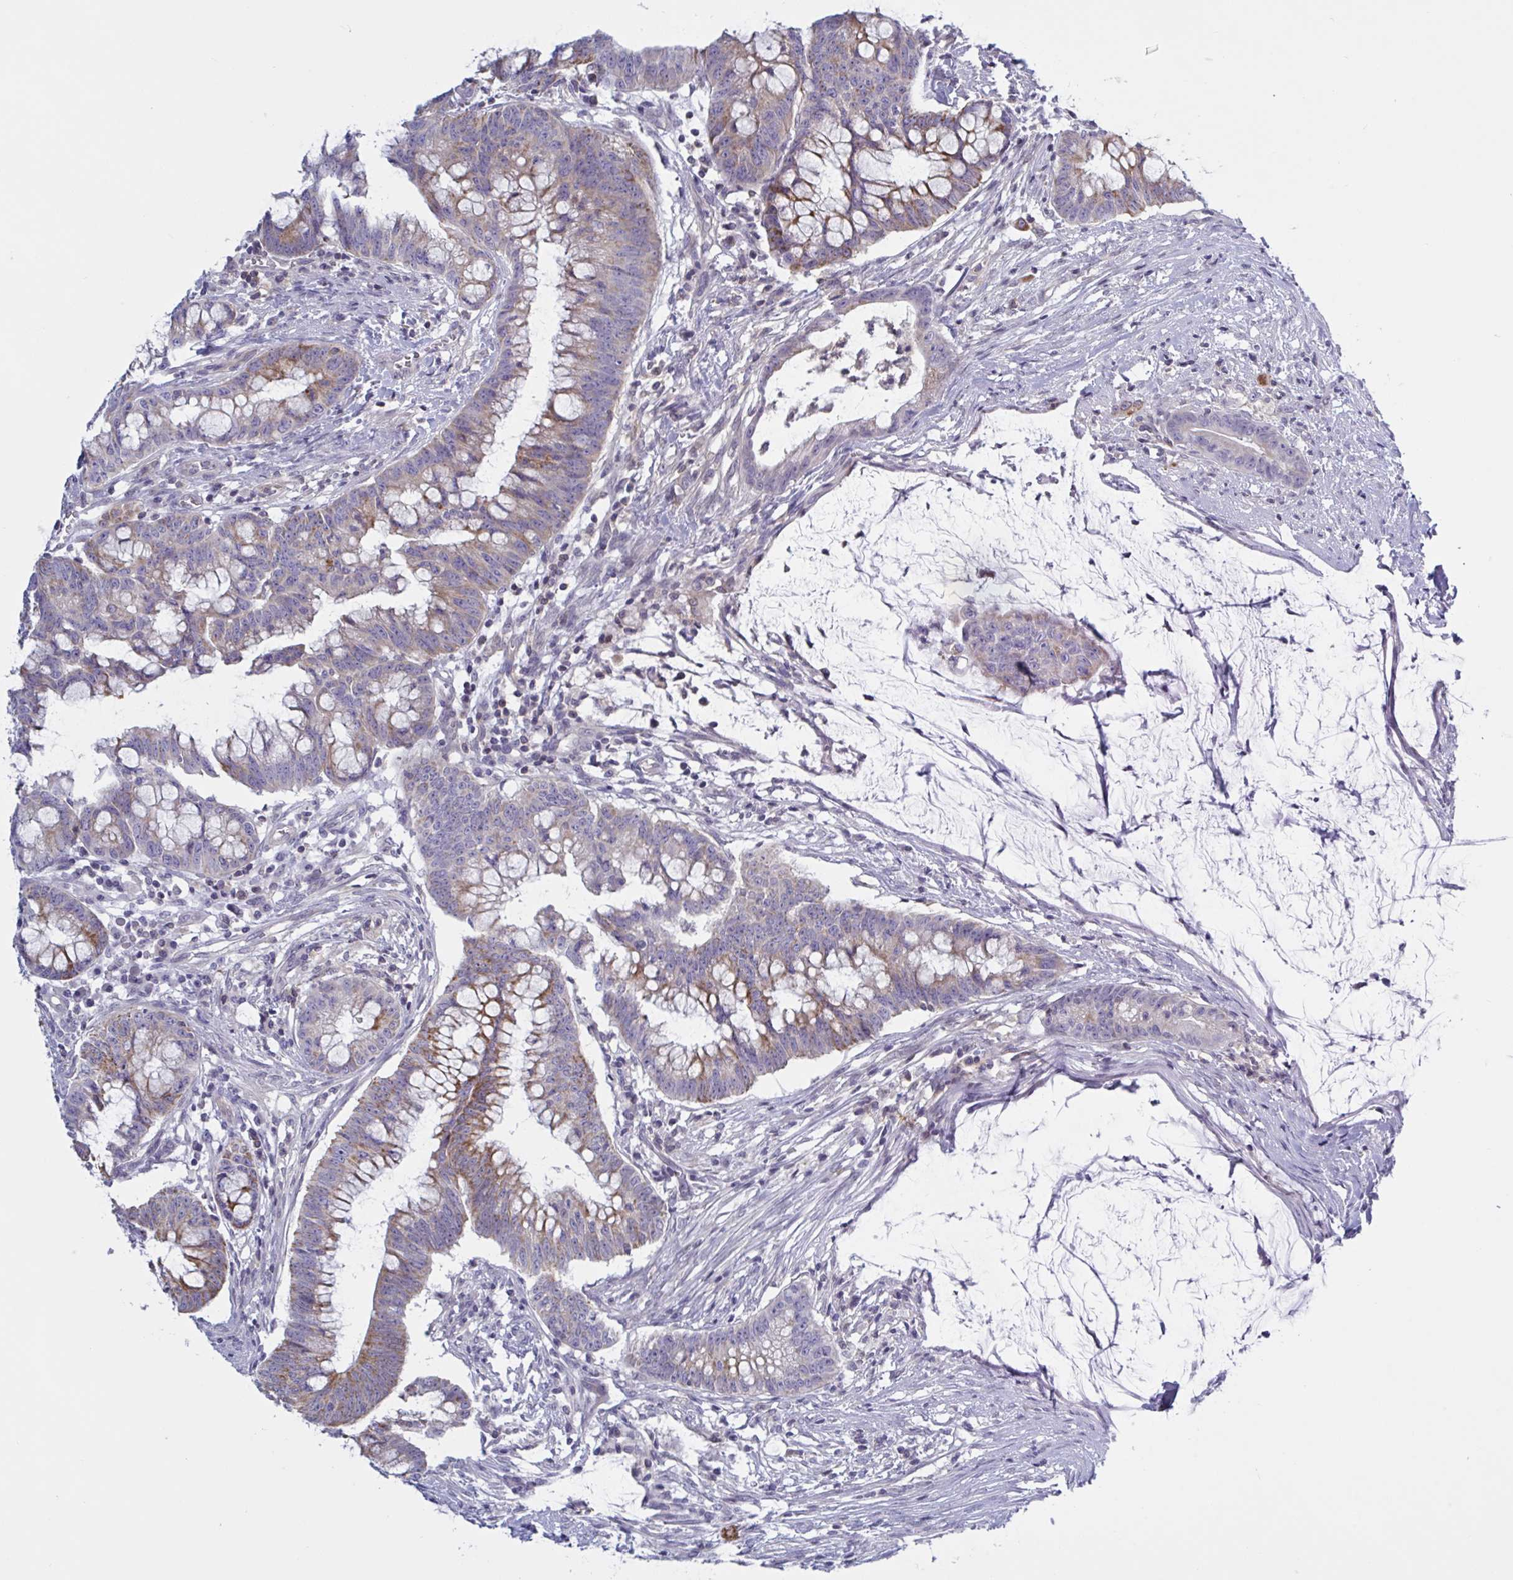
{"staining": {"intensity": "moderate", "quantity": "25%-75%", "location": "cytoplasmic/membranous"}, "tissue": "colorectal cancer", "cell_type": "Tumor cells", "image_type": "cancer", "snomed": [{"axis": "morphology", "description": "Adenocarcinoma, NOS"}, {"axis": "topography", "description": "Colon"}], "caption": "About 25%-75% of tumor cells in colorectal adenocarcinoma demonstrate moderate cytoplasmic/membranous protein positivity as visualized by brown immunohistochemical staining.", "gene": "TANK", "patient": {"sex": "male", "age": 62}}